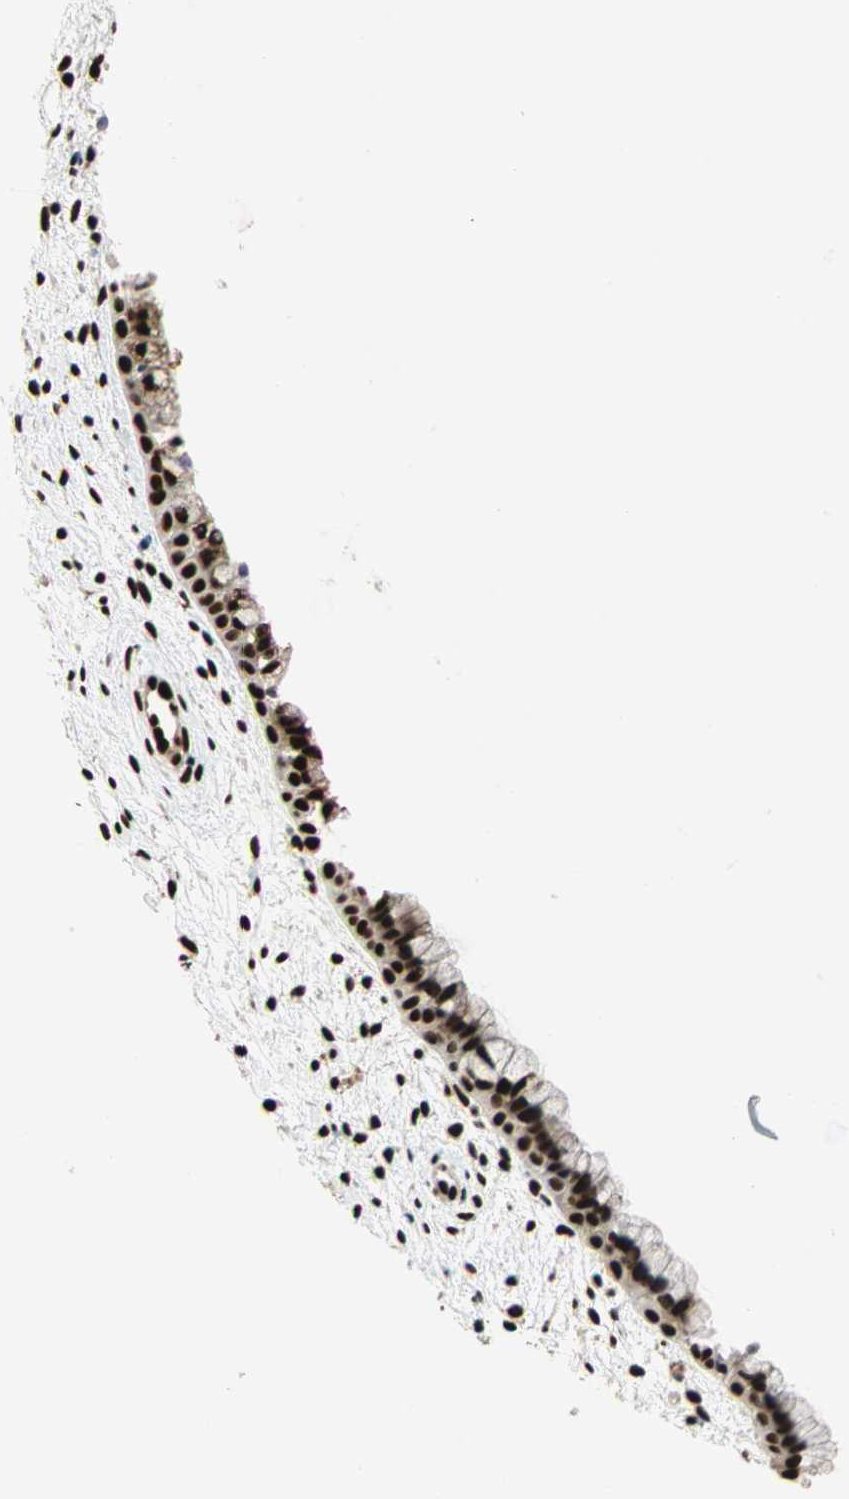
{"staining": {"intensity": "strong", "quantity": ">75%", "location": "nuclear"}, "tissue": "cervix", "cell_type": "Glandular cells", "image_type": "normal", "snomed": [{"axis": "morphology", "description": "Normal tissue, NOS"}, {"axis": "topography", "description": "Cervix"}], "caption": "Immunohistochemical staining of normal human cervix shows high levels of strong nuclear positivity in approximately >75% of glandular cells. Nuclei are stained in blue.", "gene": "ILF2", "patient": {"sex": "female", "age": 39}}